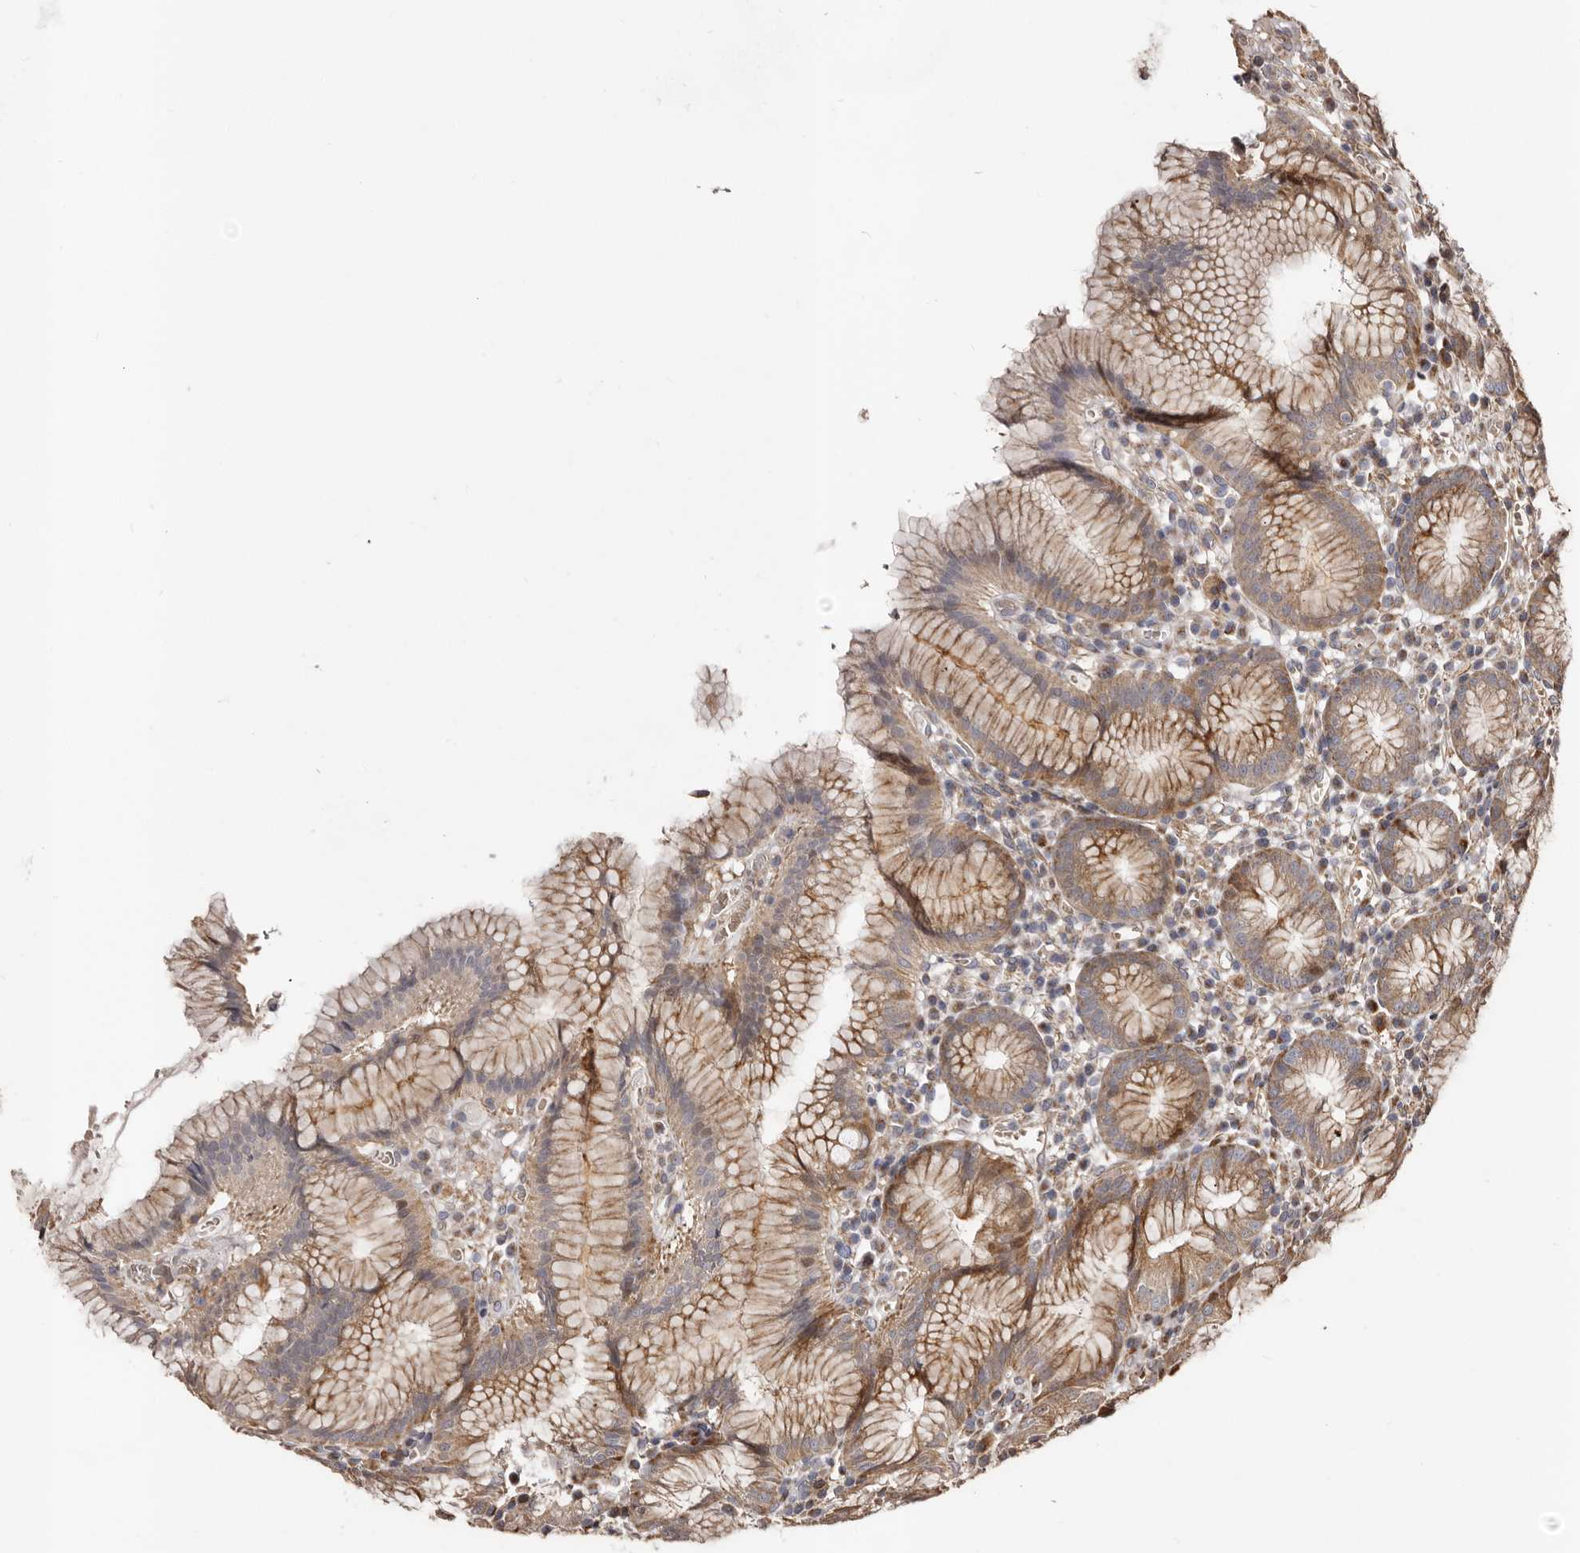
{"staining": {"intensity": "moderate", "quantity": "25%-75%", "location": "cytoplasmic/membranous"}, "tissue": "stomach", "cell_type": "Glandular cells", "image_type": "normal", "snomed": [{"axis": "morphology", "description": "Normal tissue, NOS"}, {"axis": "topography", "description": "Stomach"}], "caption": "The micrograph exhibits staining of benign stomach, revealing moderate cytoplasmic/membranous protein staining (brown color) within glandular cells. (DAB (3,3'-diaminobenzidine) = brown stain, brightfield microscopy at high magnification).", "gene": "MACC1", "patient": {"sex": "male", "age": 55}}